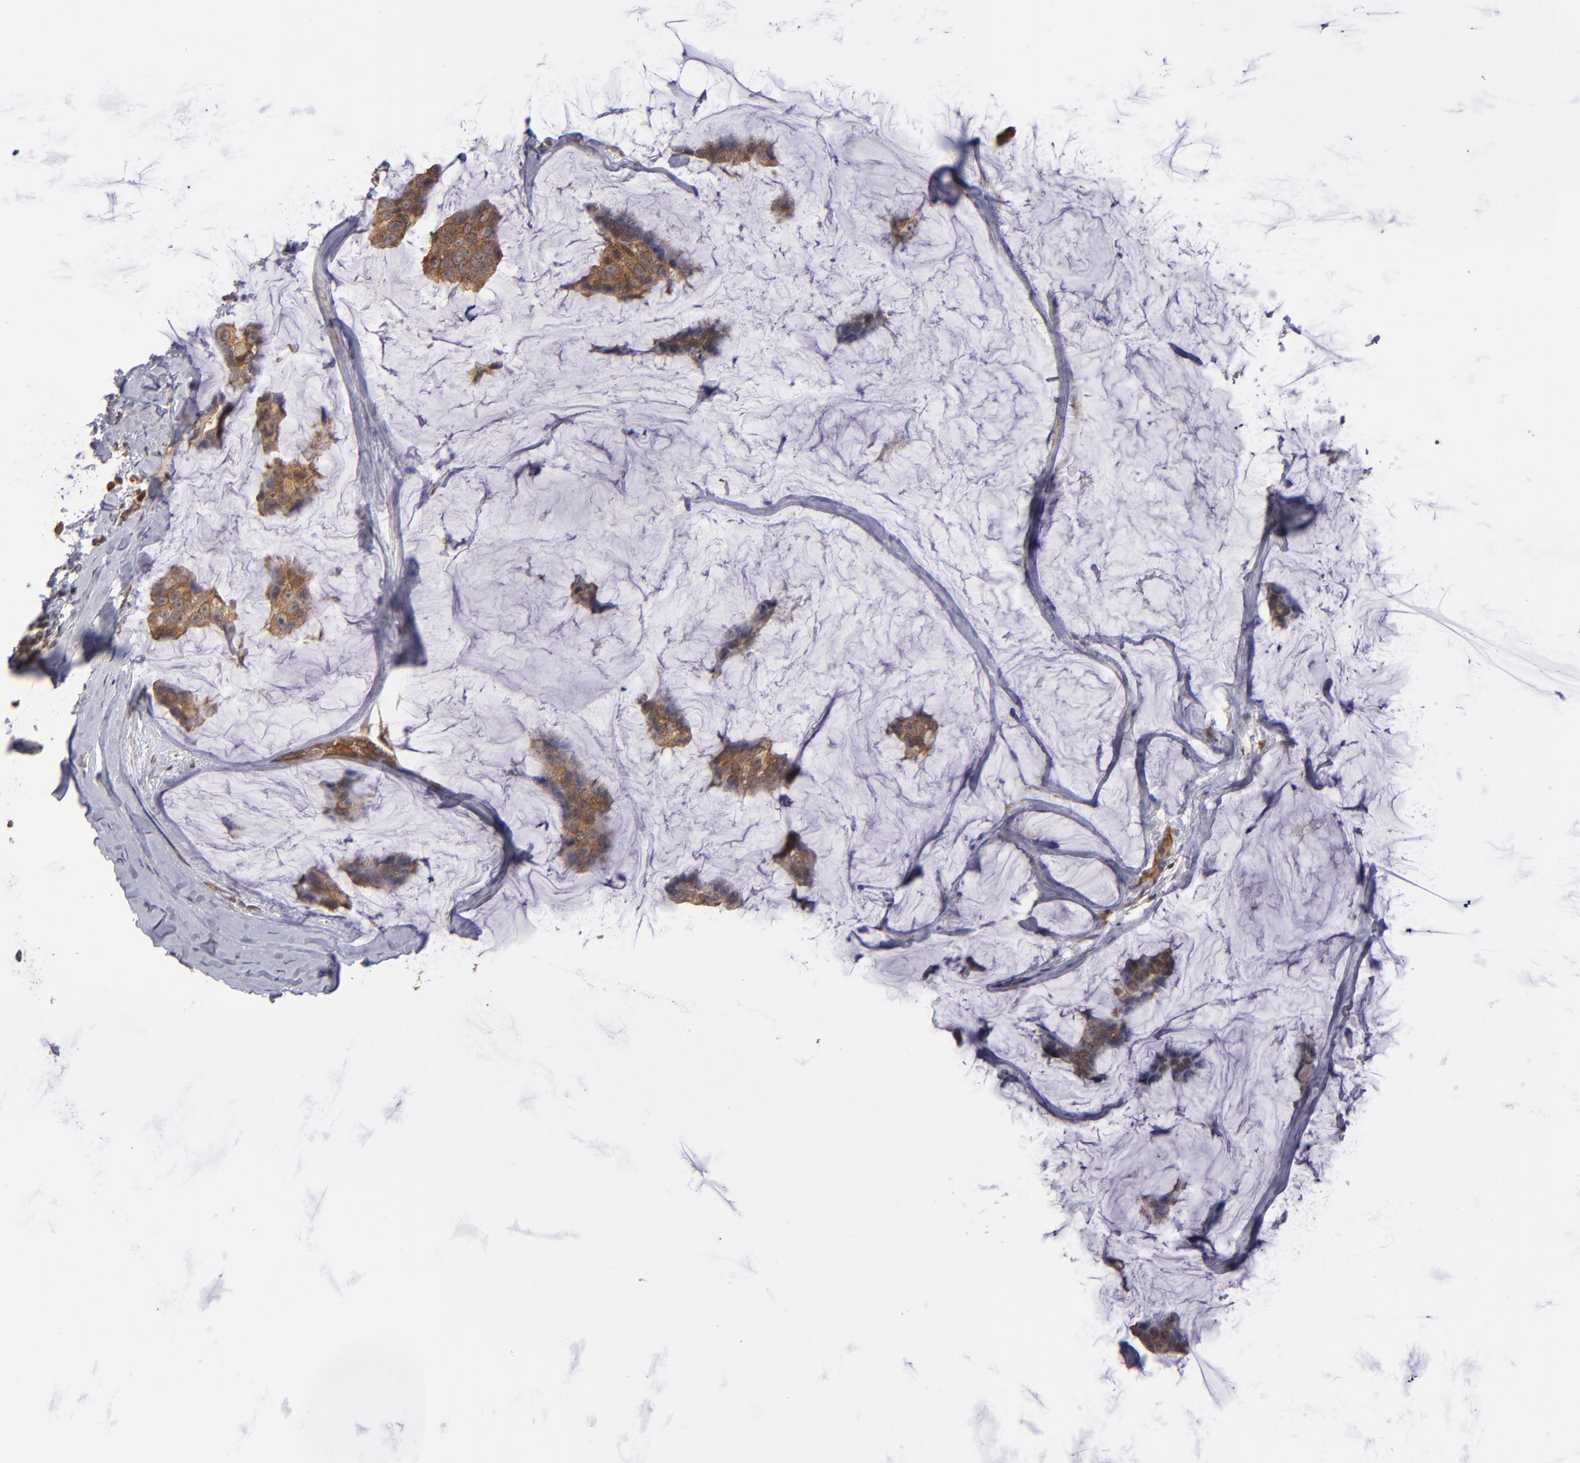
{"staining": {"intensity": "strong", "quantity": ">75%", "location": "cytoplasmic/membranous"}, "tissue": "breast cancer", "cell_type": "Tumor cells", "image_type": "cancer", "snomed": [{"axis": "morphology", "description": "Normal tissue, NOS"}, {"axis": "morphology", "description": "Duct carcinoma"}, {"axis": "topography", "description": "Breast"}], "caption": "An immunohistochemistry (IHC) image of tumor tissue is shown. Protein staining in brown highlights strong cytoplasmic/membranous positivity in breast cancer (invasive ductal carcinoma) within tumor cells.", "gene": "BDKRB1", "patient": {"sex": "female", "age": 50}}